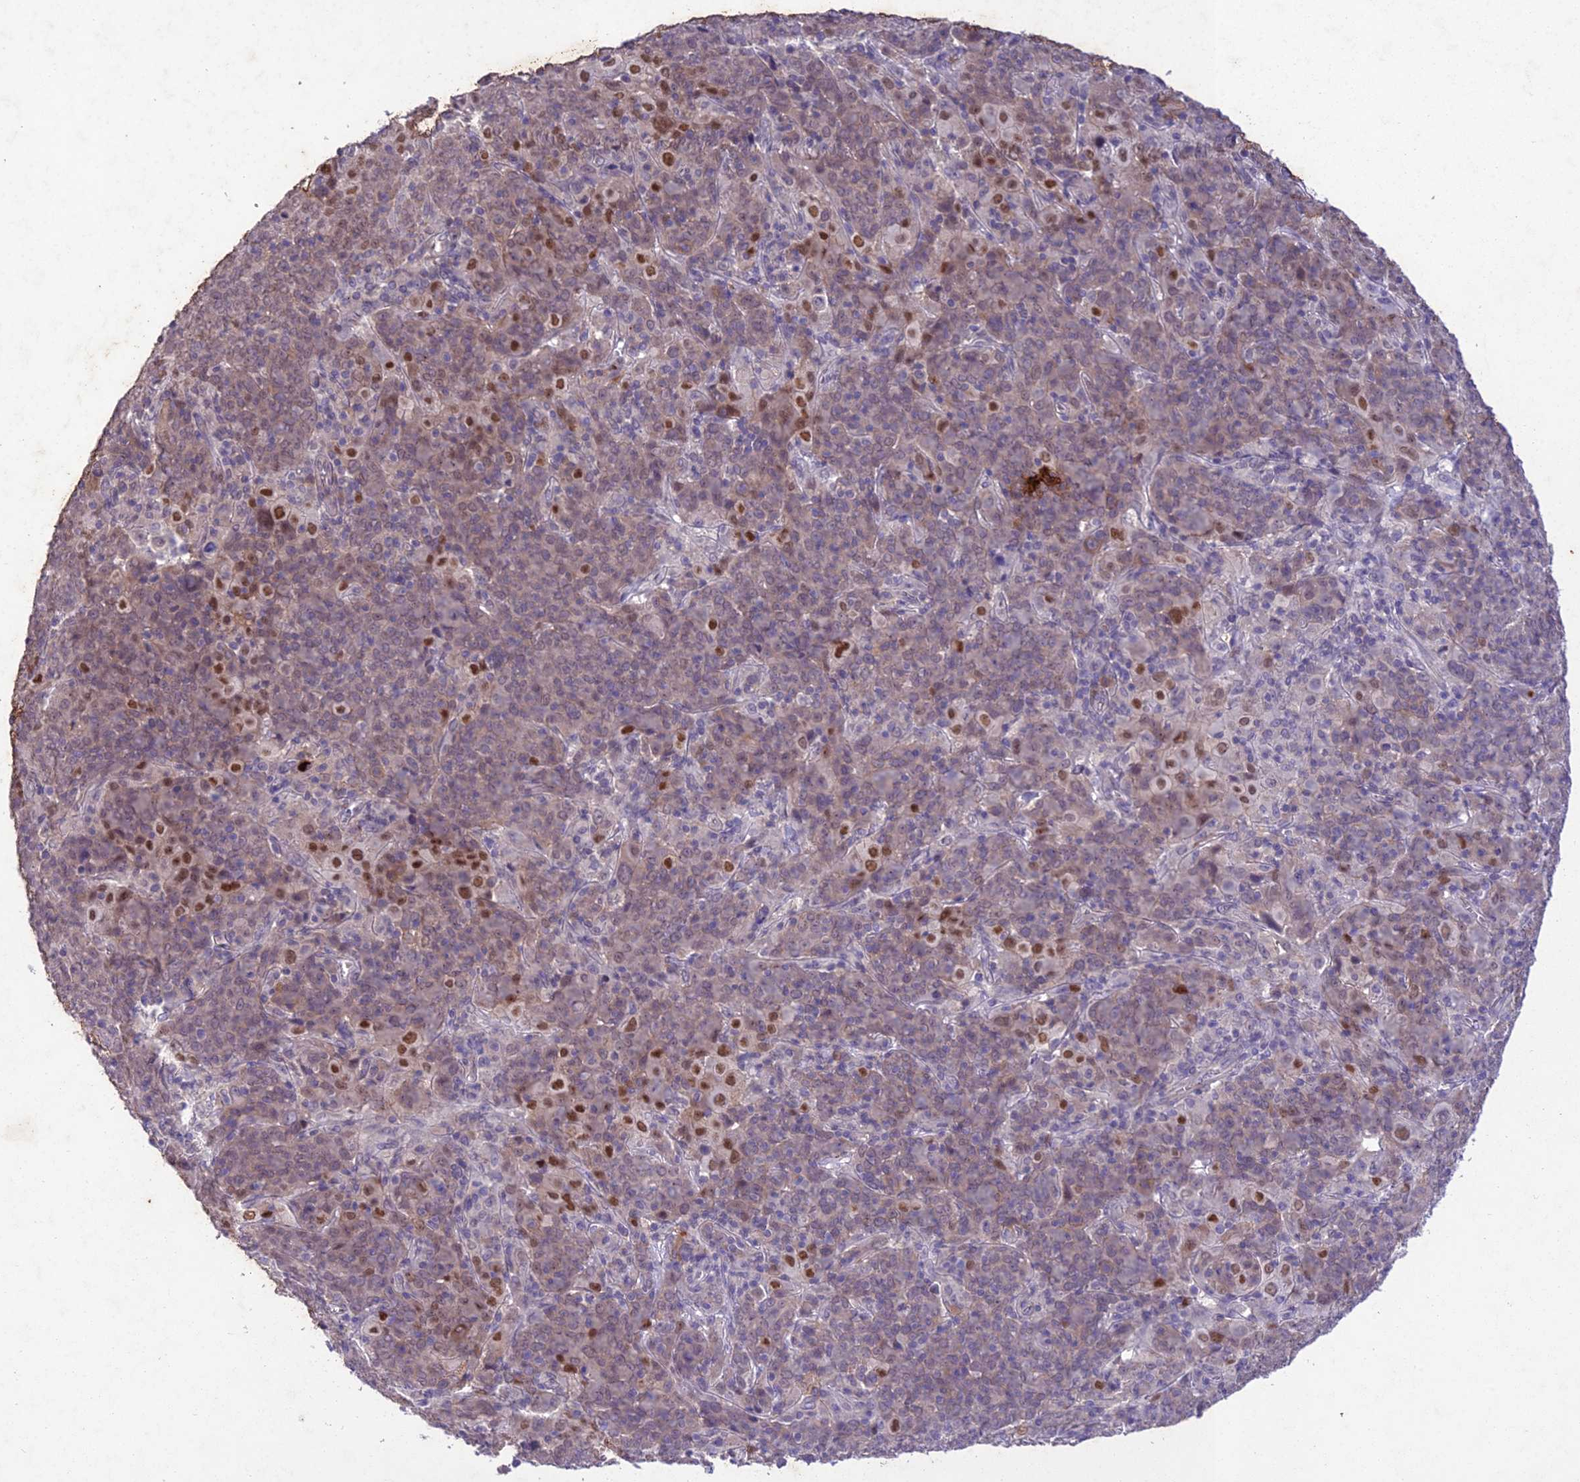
{"staining": {"intensity": "moderate", "quantity": "<25%", "location": "cytoplasmic/membranous,nuclear"}, "tissue": "cervical cancer", "cell_type": "Tumor cells", "image_type": "cancer", "snomed": [{"axis": "morphology", "description": "Squamous cell carcinoma, NOS"}, {"axis": "topography", "description": "Cervix"}], "caption": "Immunohistochemistry (IHC) histopathology image of neoplastic tissue: human cervical cancer (squamous cell carcinoma) stained using immunohistochemistry displays low levels of moderate protein expression localized specifically in the cytoplasmic/membranous and nuclear of tumor cells, appearing as a cytoplasmic/membranous and nuclear brown color.", "gene": "ANKRD52", "patient": {"sex": "female", "age": 67}}